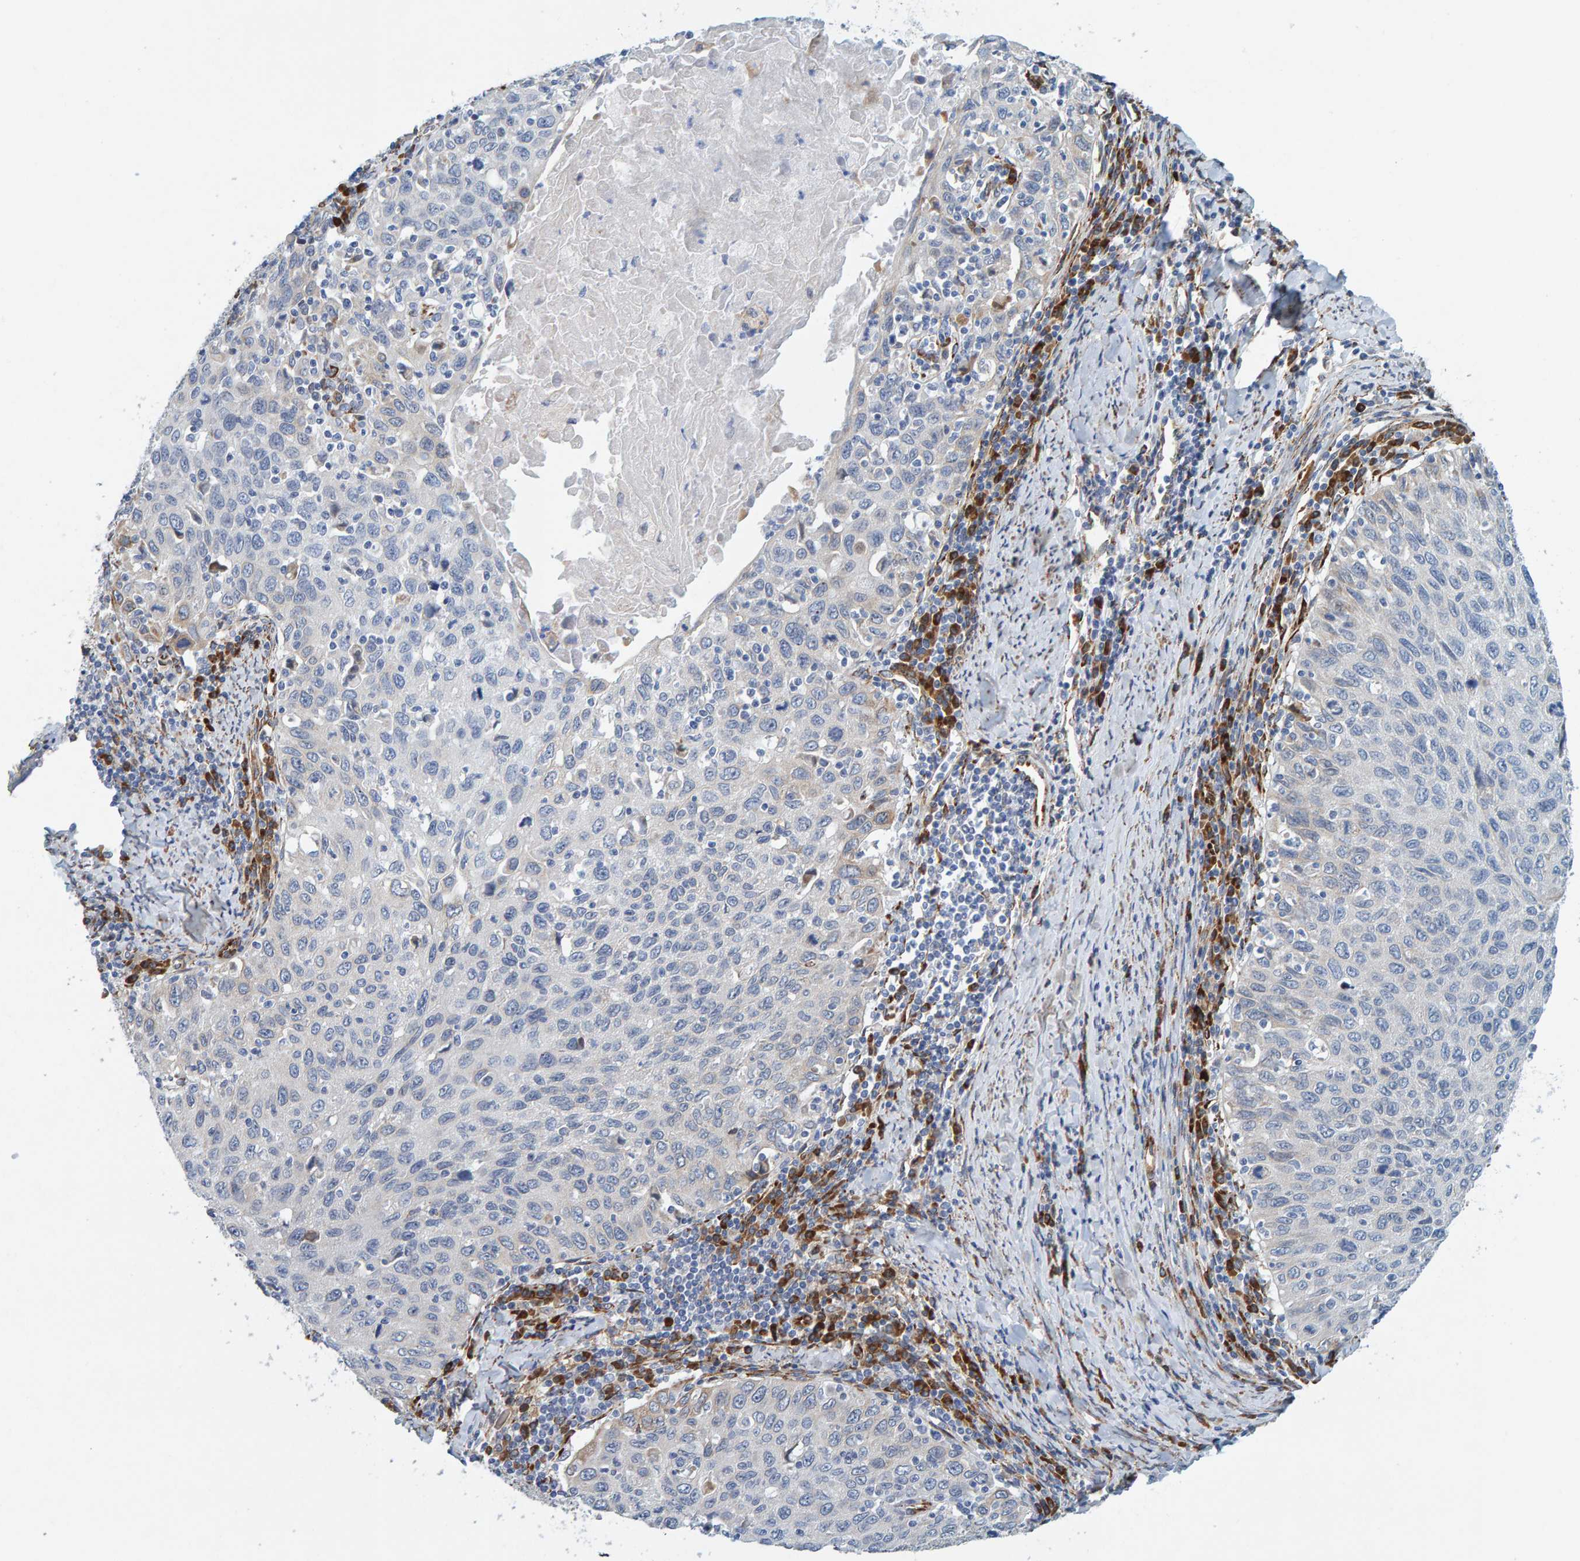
{"staining": {"intensity": "negative", "quantity": "none", "location": "none"}, "tissue": "cervical cancer", "cell_type": "Tumor cells", "image_type": "cancer", "snomed": [{"axis": "morphology", "description": "Squamous cell carcinoma, NOS"}, {"axis": "topography", "description": "Cervix"}], "caption": "This is an immunohistochemistry (IHC) photomicrograph of cervical cancer. There is no expression in tumor cells.", "gene": "MMP16", "patient": {"sex": "female", "age": 53}}